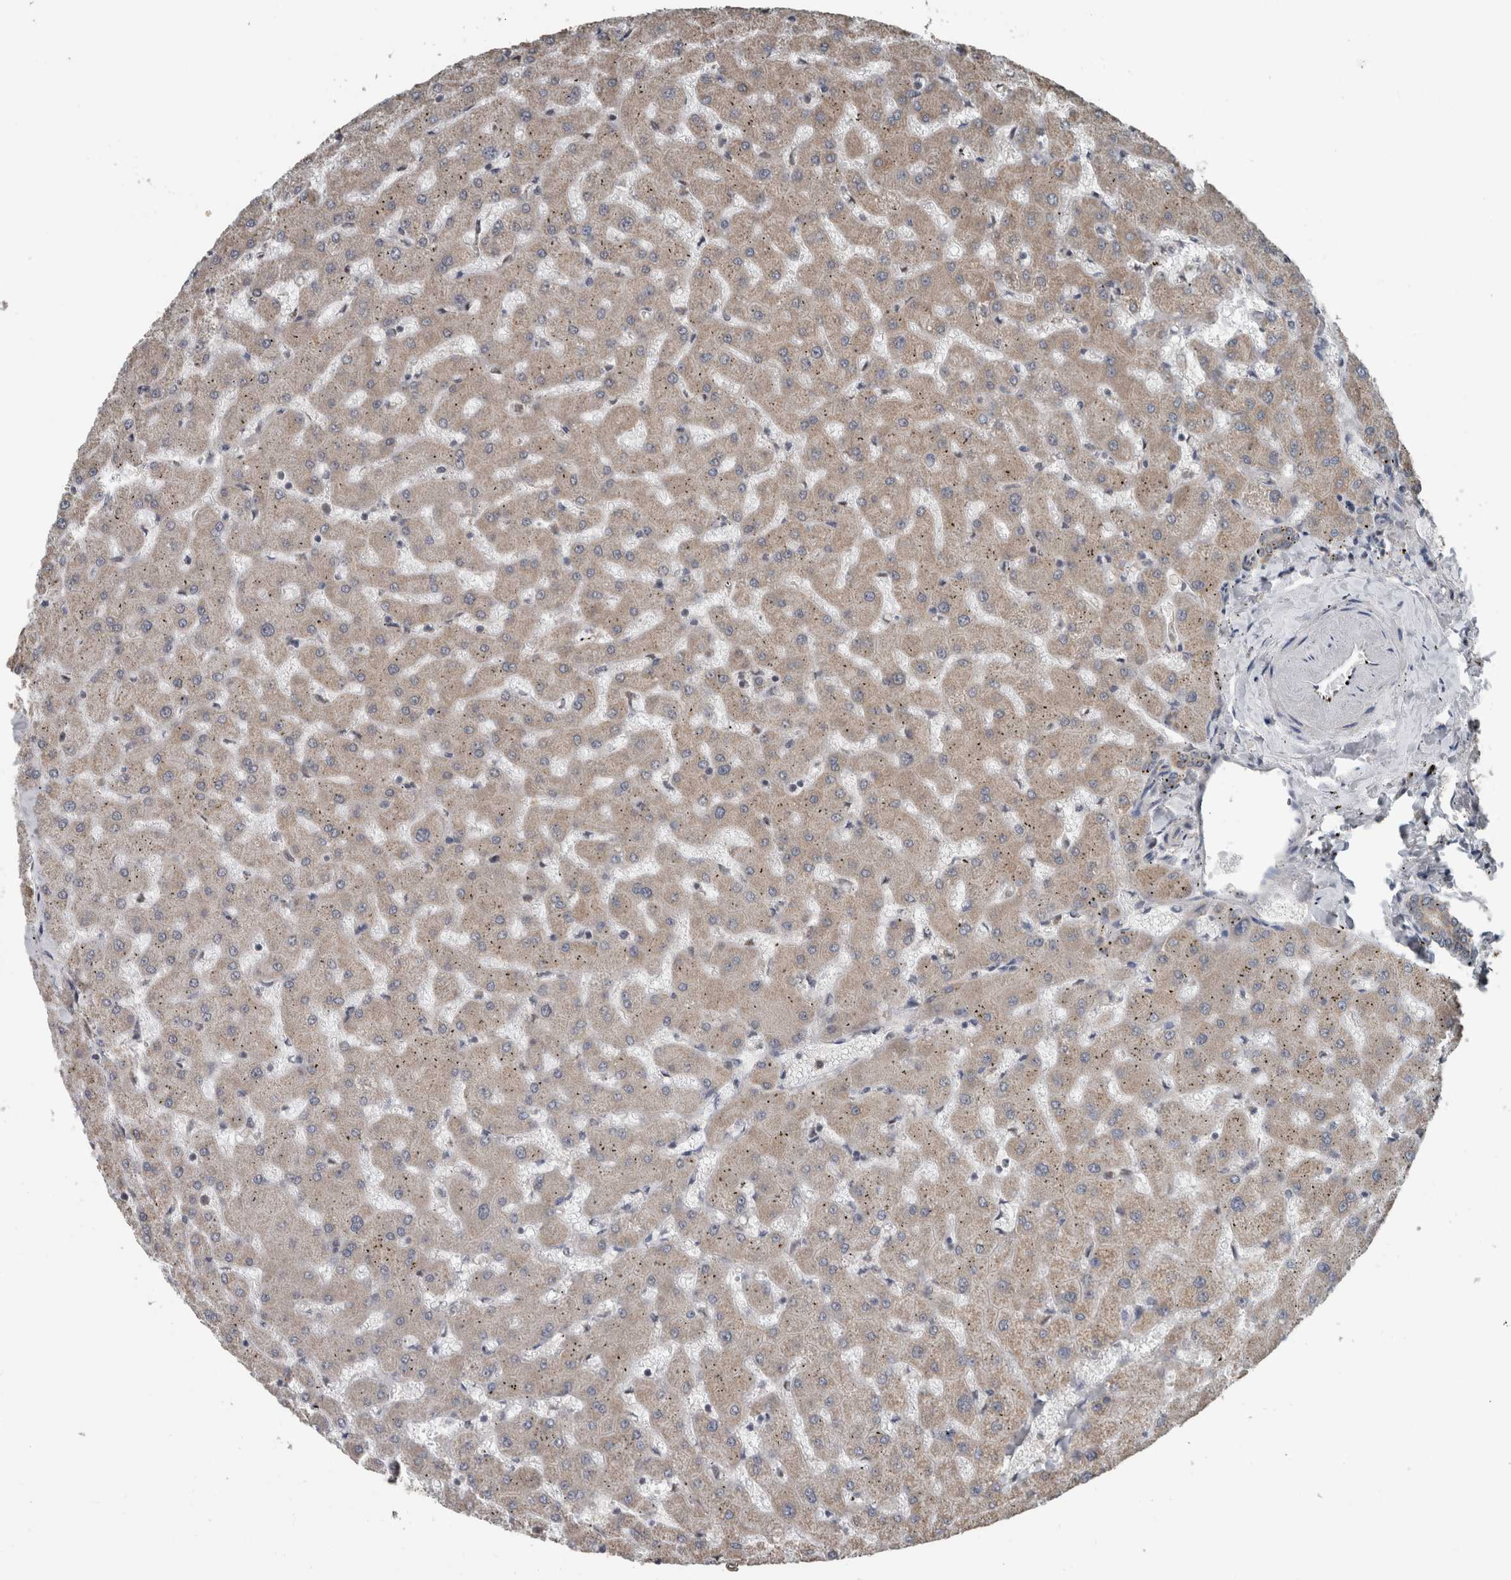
{"staining": {"intensity": "moderate", "quantity": ">75%", "location": "cytoplasmic/membranous"}, "tissue": "liver", "cell_type": "Cholangiocytes", "image_type": "normal", "snomed": [{"axis": "morphology", "description": "Normal tissue, NOS"}, {"axis": "topography", "description": "Liver"}], "caption": "High-power microscopy captured an immunohistochemistry histopathology image of benign liver, revealing moderate cytoplasmic/membranous positivity in approximately >75% of cholangiocytes.", "gene": "RIOK3", "patient": {"sex": "female", "age": 63}}